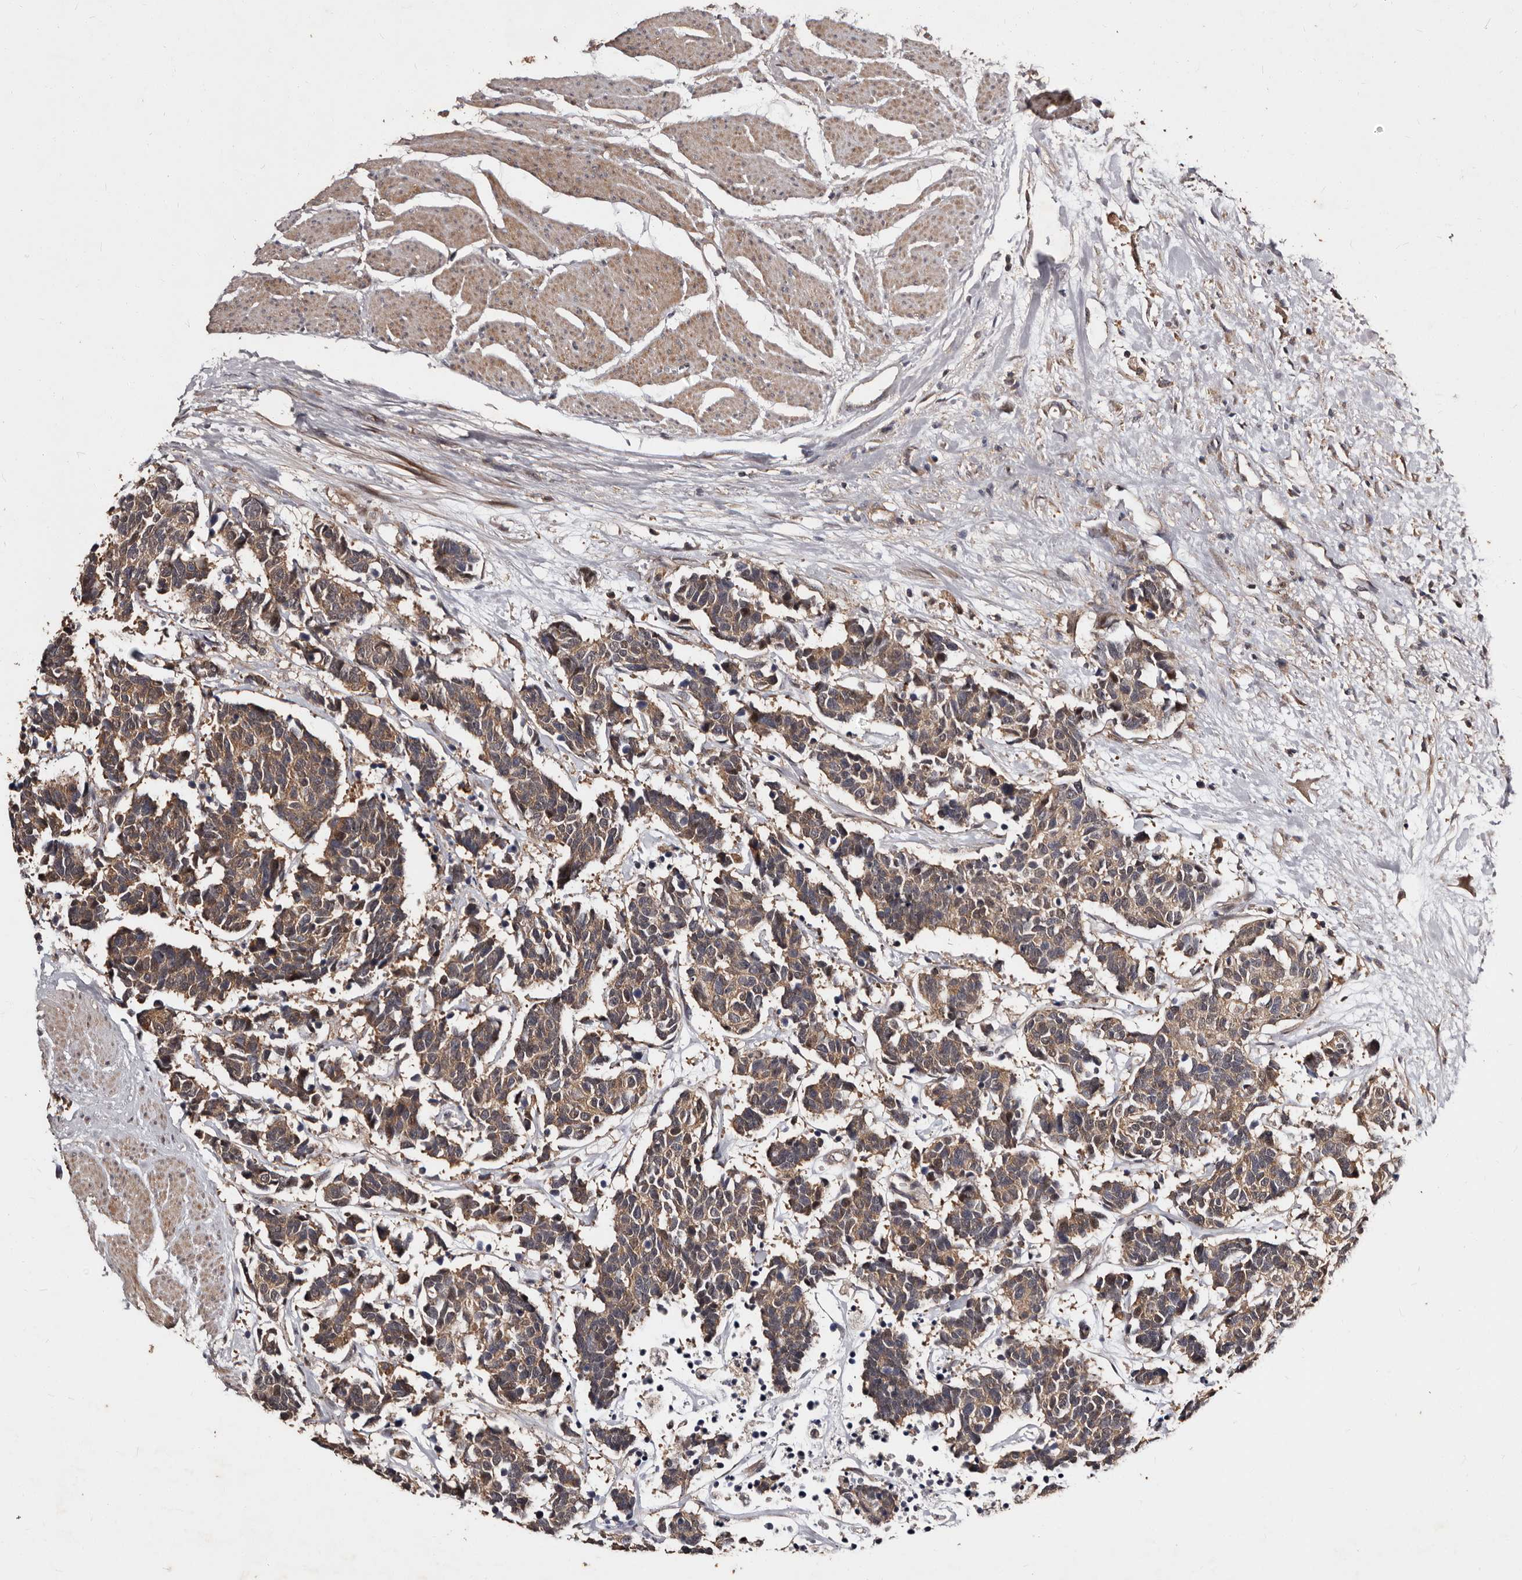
{"staining": {"intensity": "moderate", "quantity": ">75%", "location": "cytoplasmic/membranous"}, "tissue": "carcinoid", "cell_type": "Tumor cells", "image_type": "cancer", "snomed": [{"axis": "morphology", "description": "Carcinoma, NOS"}, {"axis": "morphology", "description": "Carcinoid, malignant, NOS"}, {"axis": "topography", "description": "Urinary bladder"}], "caption": "Protein expression analysis of carcinoma displays moderate cytoplasmic/membranous staining in about >75% of tumor cells.", "gene": "MKRN3", "patient": {"sex": "male", "age": 57}}